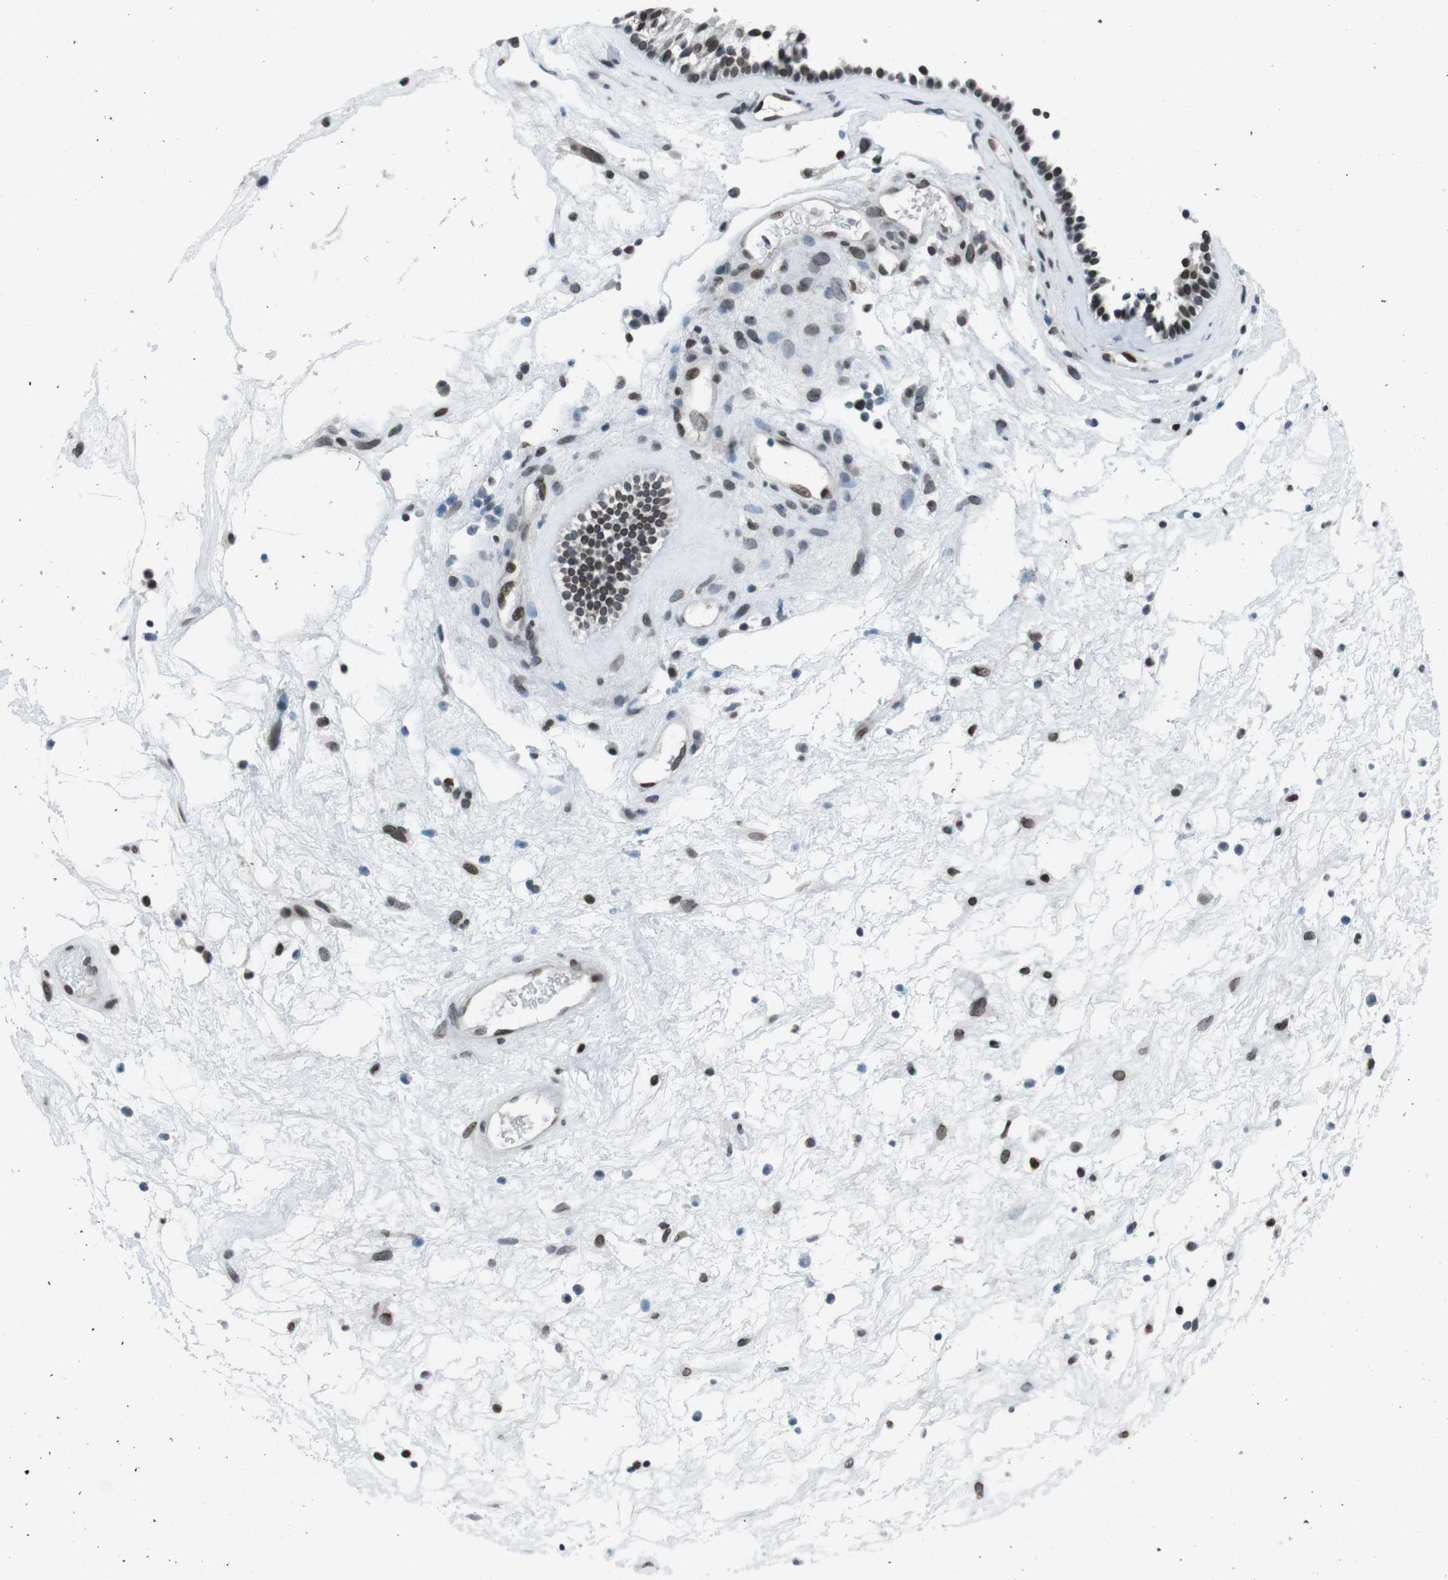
{"staining": {"intensity": "strong", "quantity": ">75%", "location": "nuclear"}, "tissue": "nasopharynx", "cell_type": "Respiratory epithelial cells", "image_type": "normal", "snomed": [{"axis": "morphology", "description": "Normal tissue, NOS"}, {"axis": "morphology", "description": "Inflammation, NOS"}, {"axis": "topography", "description": "Nasopharynx"}], "caption": "An immunohistochemistry (IHC) histopathology image of unremarkable tissue is shown. Protein staining in brown labels strong nuclear positivity in nasopharynx within respiratory epithelial cells. (DAB (3,3'-diaminobenzidine) IHC with brightfield microscopy, high magnification).", "gene": "MAD1L1", "patient": {"sex": "male", "age": 48}}